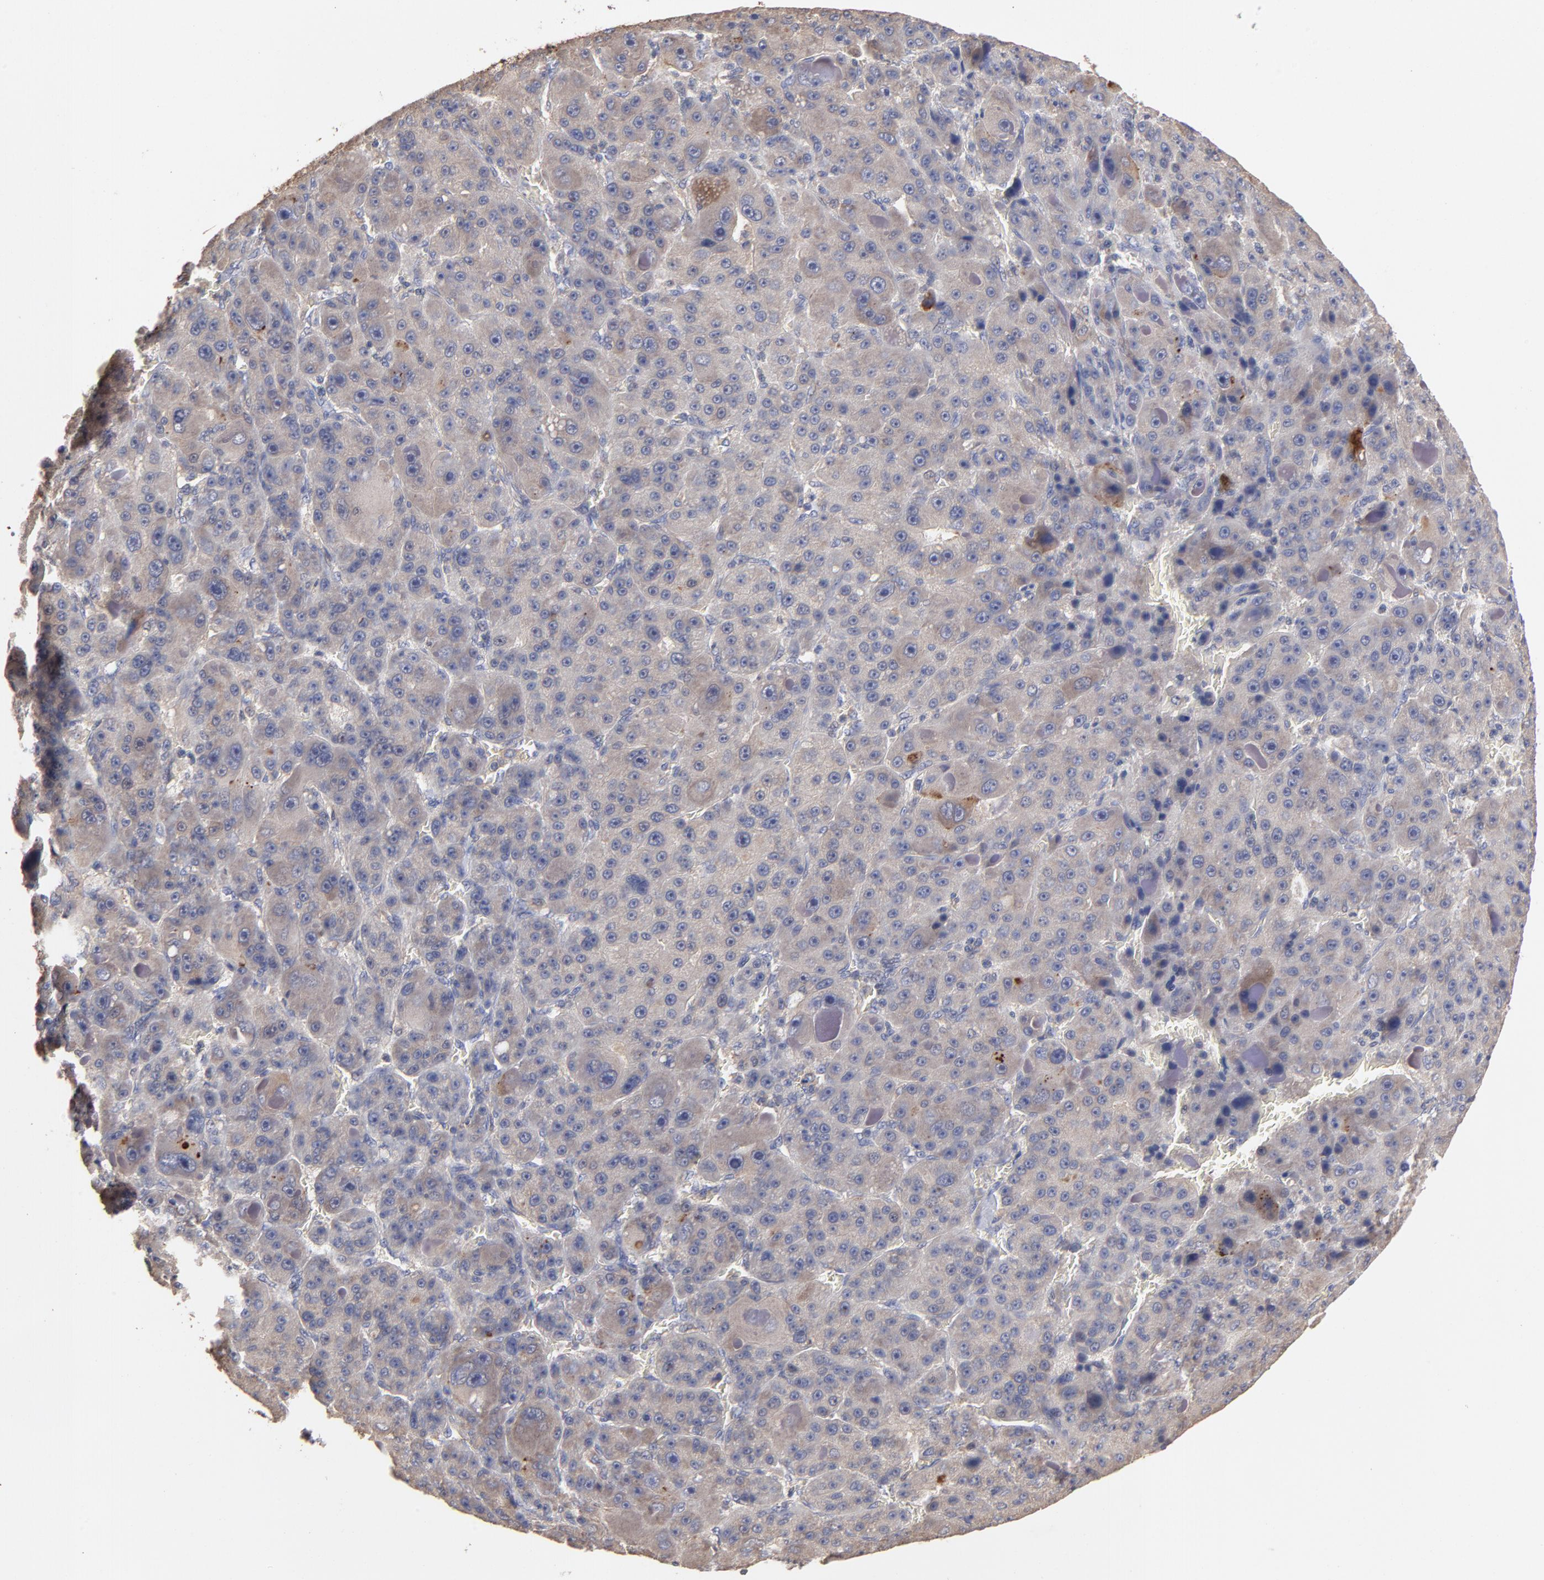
{"staining": {"intensity": "weak", "quantity": ">75%", "location": "cytoplasmic/membranous"}, "tissue": "liver cancer", "cell_type": "Tumor cells", "image_type": "cancer", "snomed": [{"axis": "morphology", "description": "Carcinoma, Hepatocellular, NOS"}, {"axis": "topography", "description": "Liver"}], "caption": "Immunohistochemical staining of human liver cancer displays low levels of weak cytoplasmic/membranous staining in approximately >75% of tumor cells.", "gene": "TANGO2", "patient": {"sex": "male", "age": 76}}